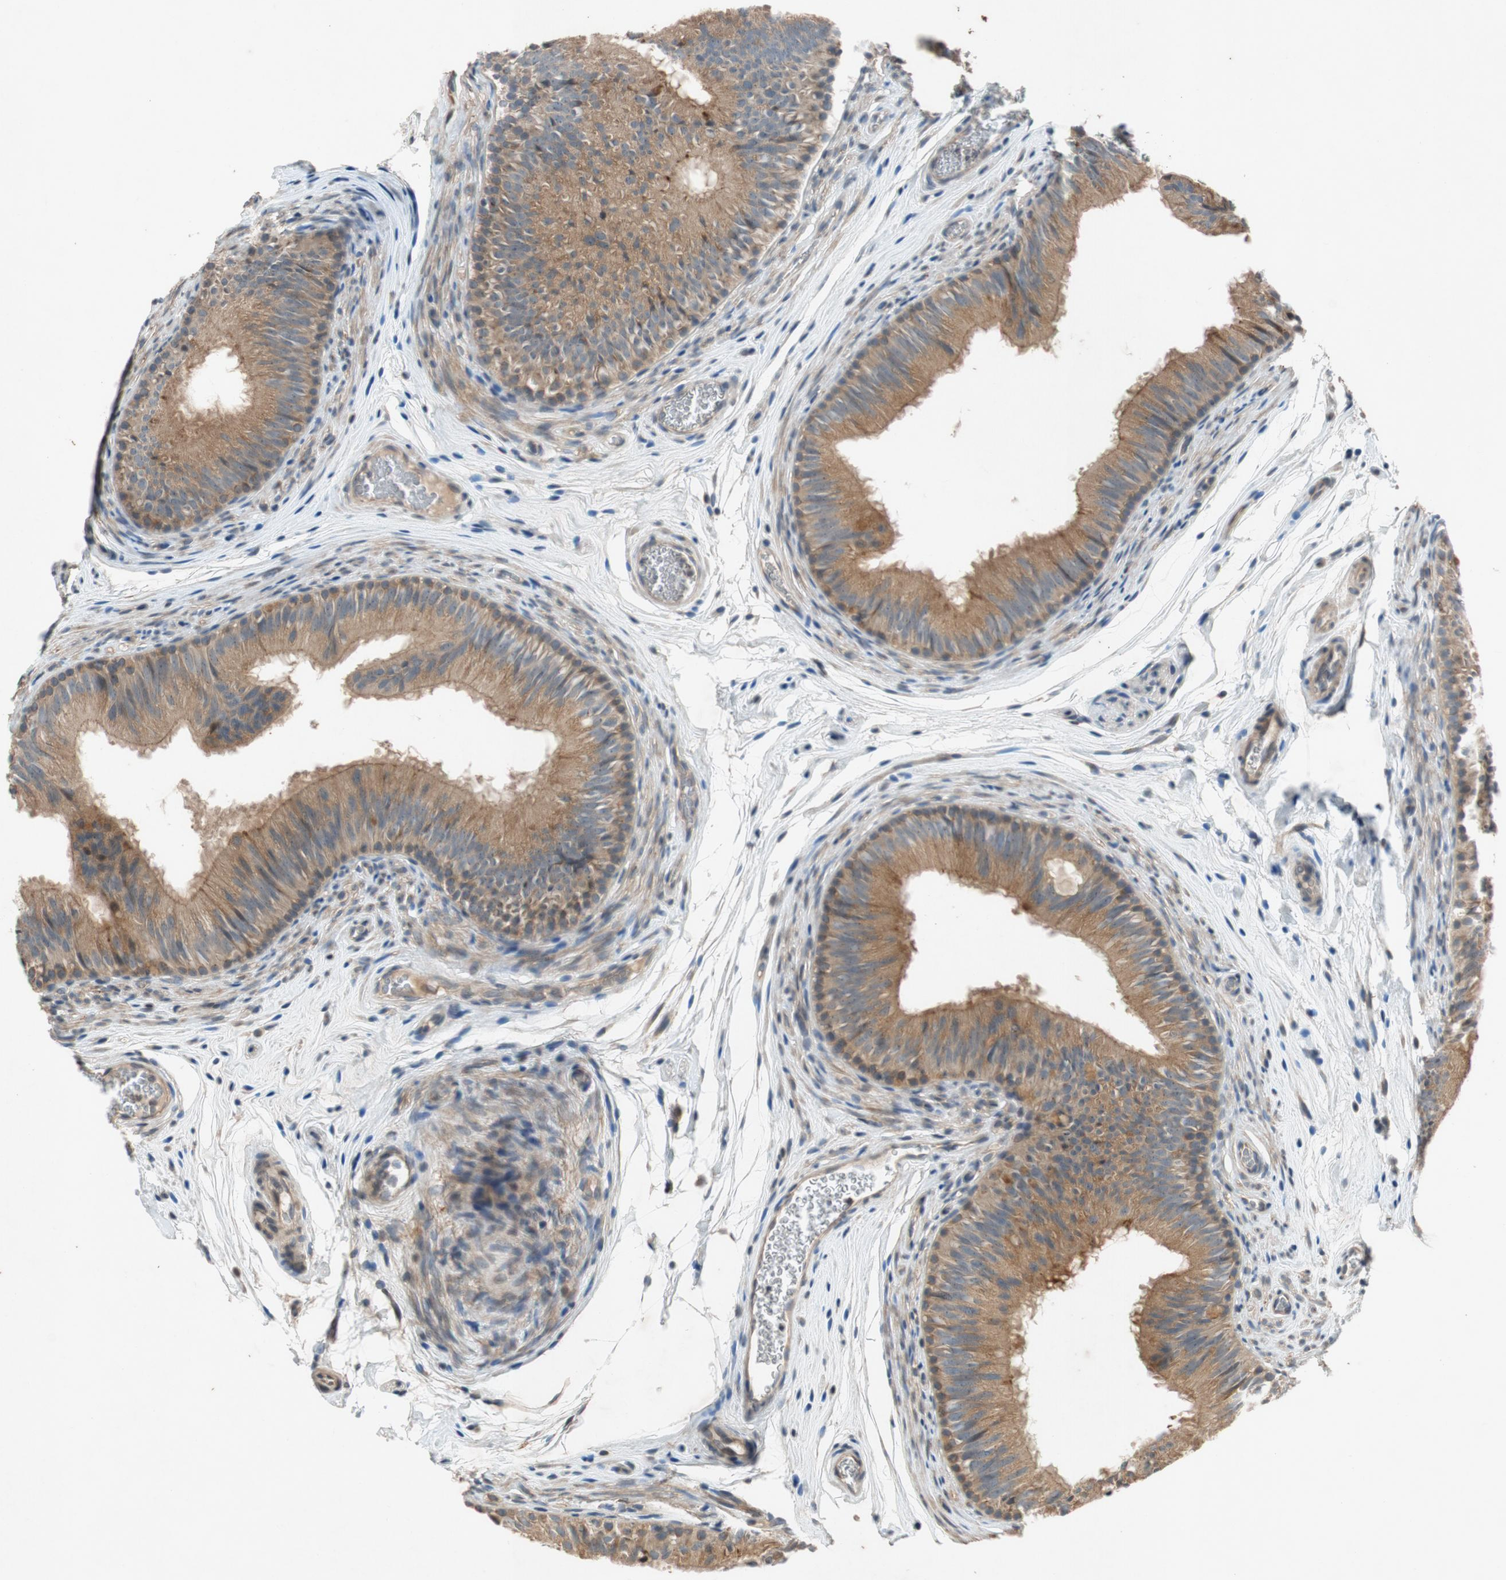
{"staining": {"intensity": "moderate", "quantity": ">75%", "location": "cytoplasmic/membranous"}, "tissue": "epididymis", "cell_type": "Glandular cells", "image_type": "normal", "snomed": [{"axis": "morphology", "description": "Normal tissue, NOS"}, {"axis": "topography", "description": "Epididymis"}], "caption": "A photomicrograph showing moderate cytoplasmic/membranous staining in about >75% of glandular cells in benign epididymis, as visualized by brown immunohistochemical staining.", "gene": "ATP2C1", "patient": {"sex": "male", "age": 36}}